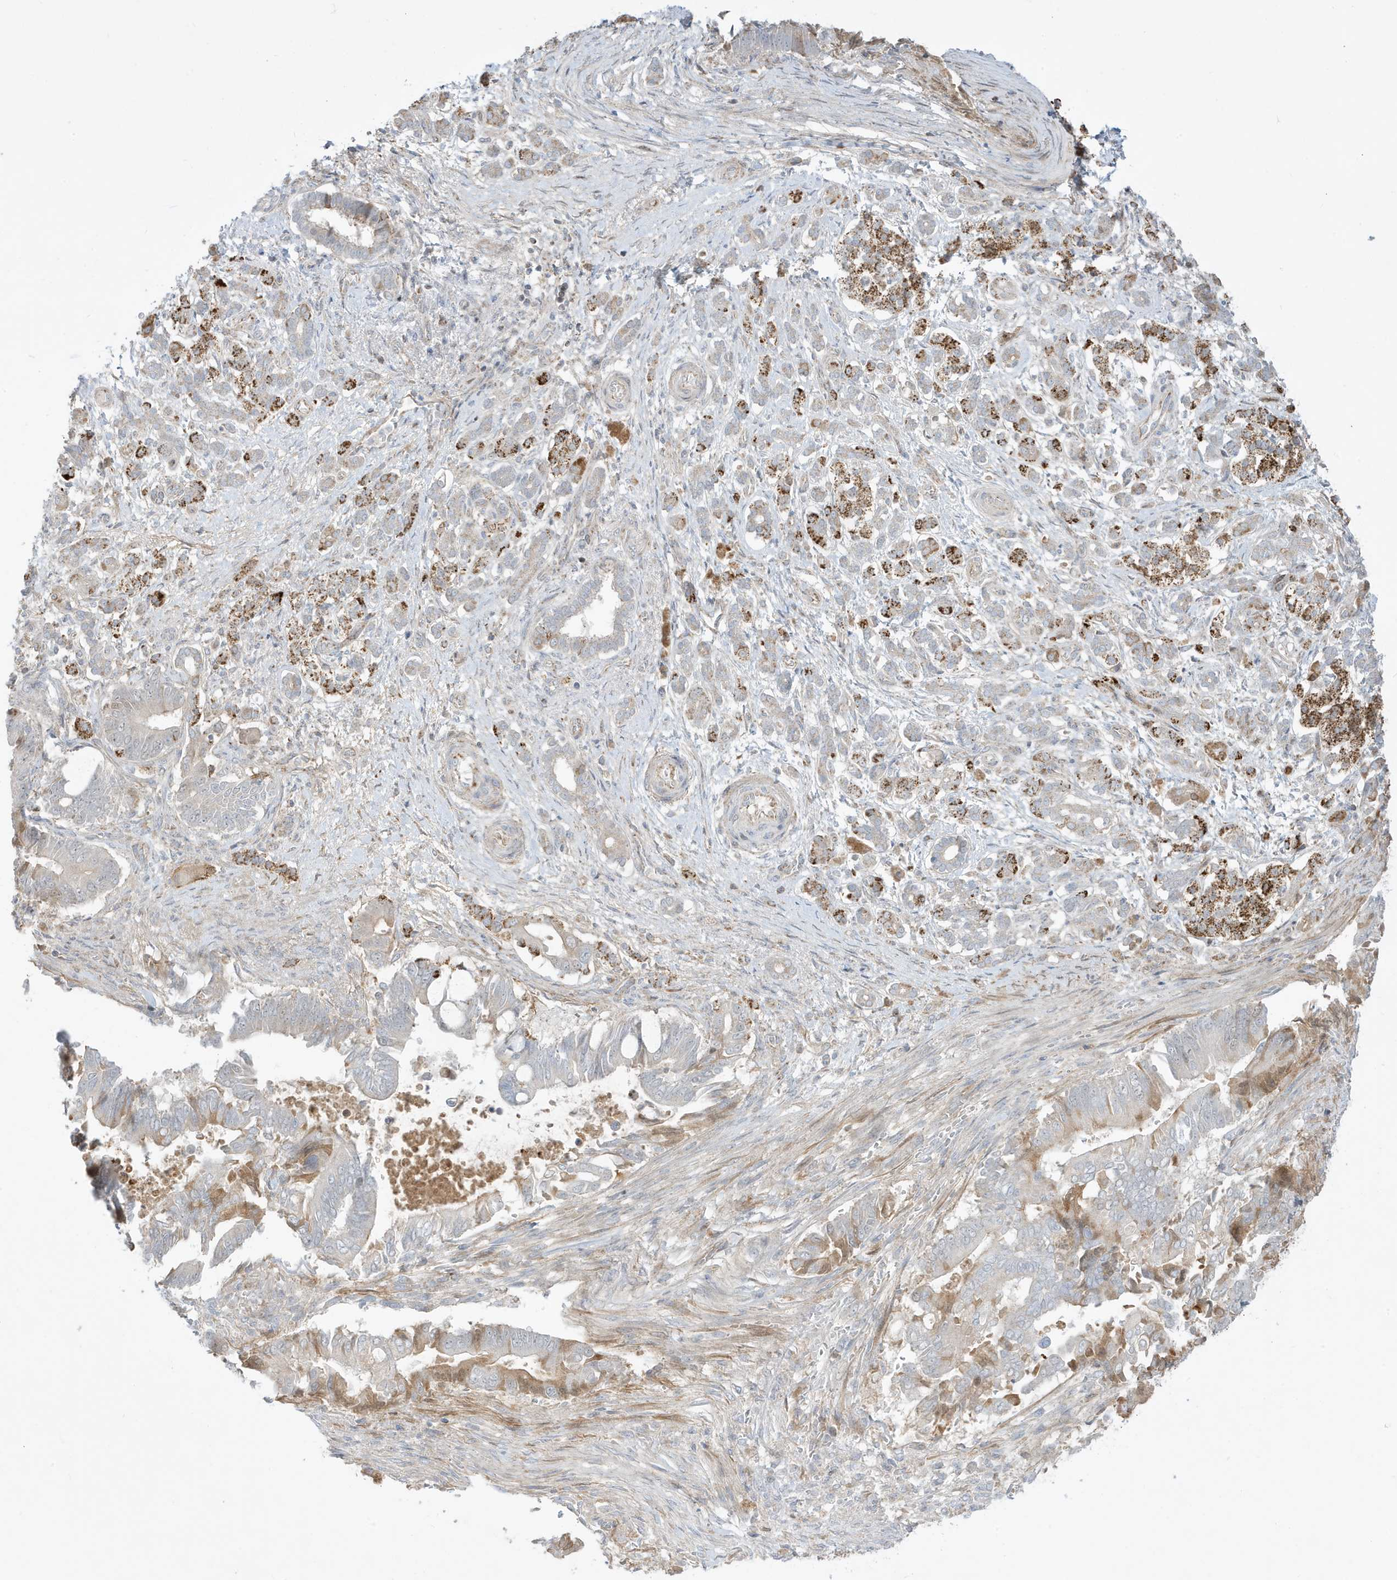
{"staining": {"intensity": "moderate", "quantity": "25%-75%", "location": "cytoplasmic/membranous,nuclear"}, "tissue": "pancreatic cancer", "cell_type": "Tumor cells", "image_type": "cancer", "snomed": [{"axis": "morphology", "description": "Adenocarcinoma, NOS"}, {"axis": "topography", "description": "Pancreas"}], "caption": "This image shows pancreatic adenocarcinoma stained with immunohistochemistry (IHC) to label a protein in brown. The cytoplasmic/membranous and nuclear of tumor cells show moderate positivity for the protein. Nuclei are counter-stained blue.", "gene": "IFT57", "patient": {"sex": "male", "age": 68}}